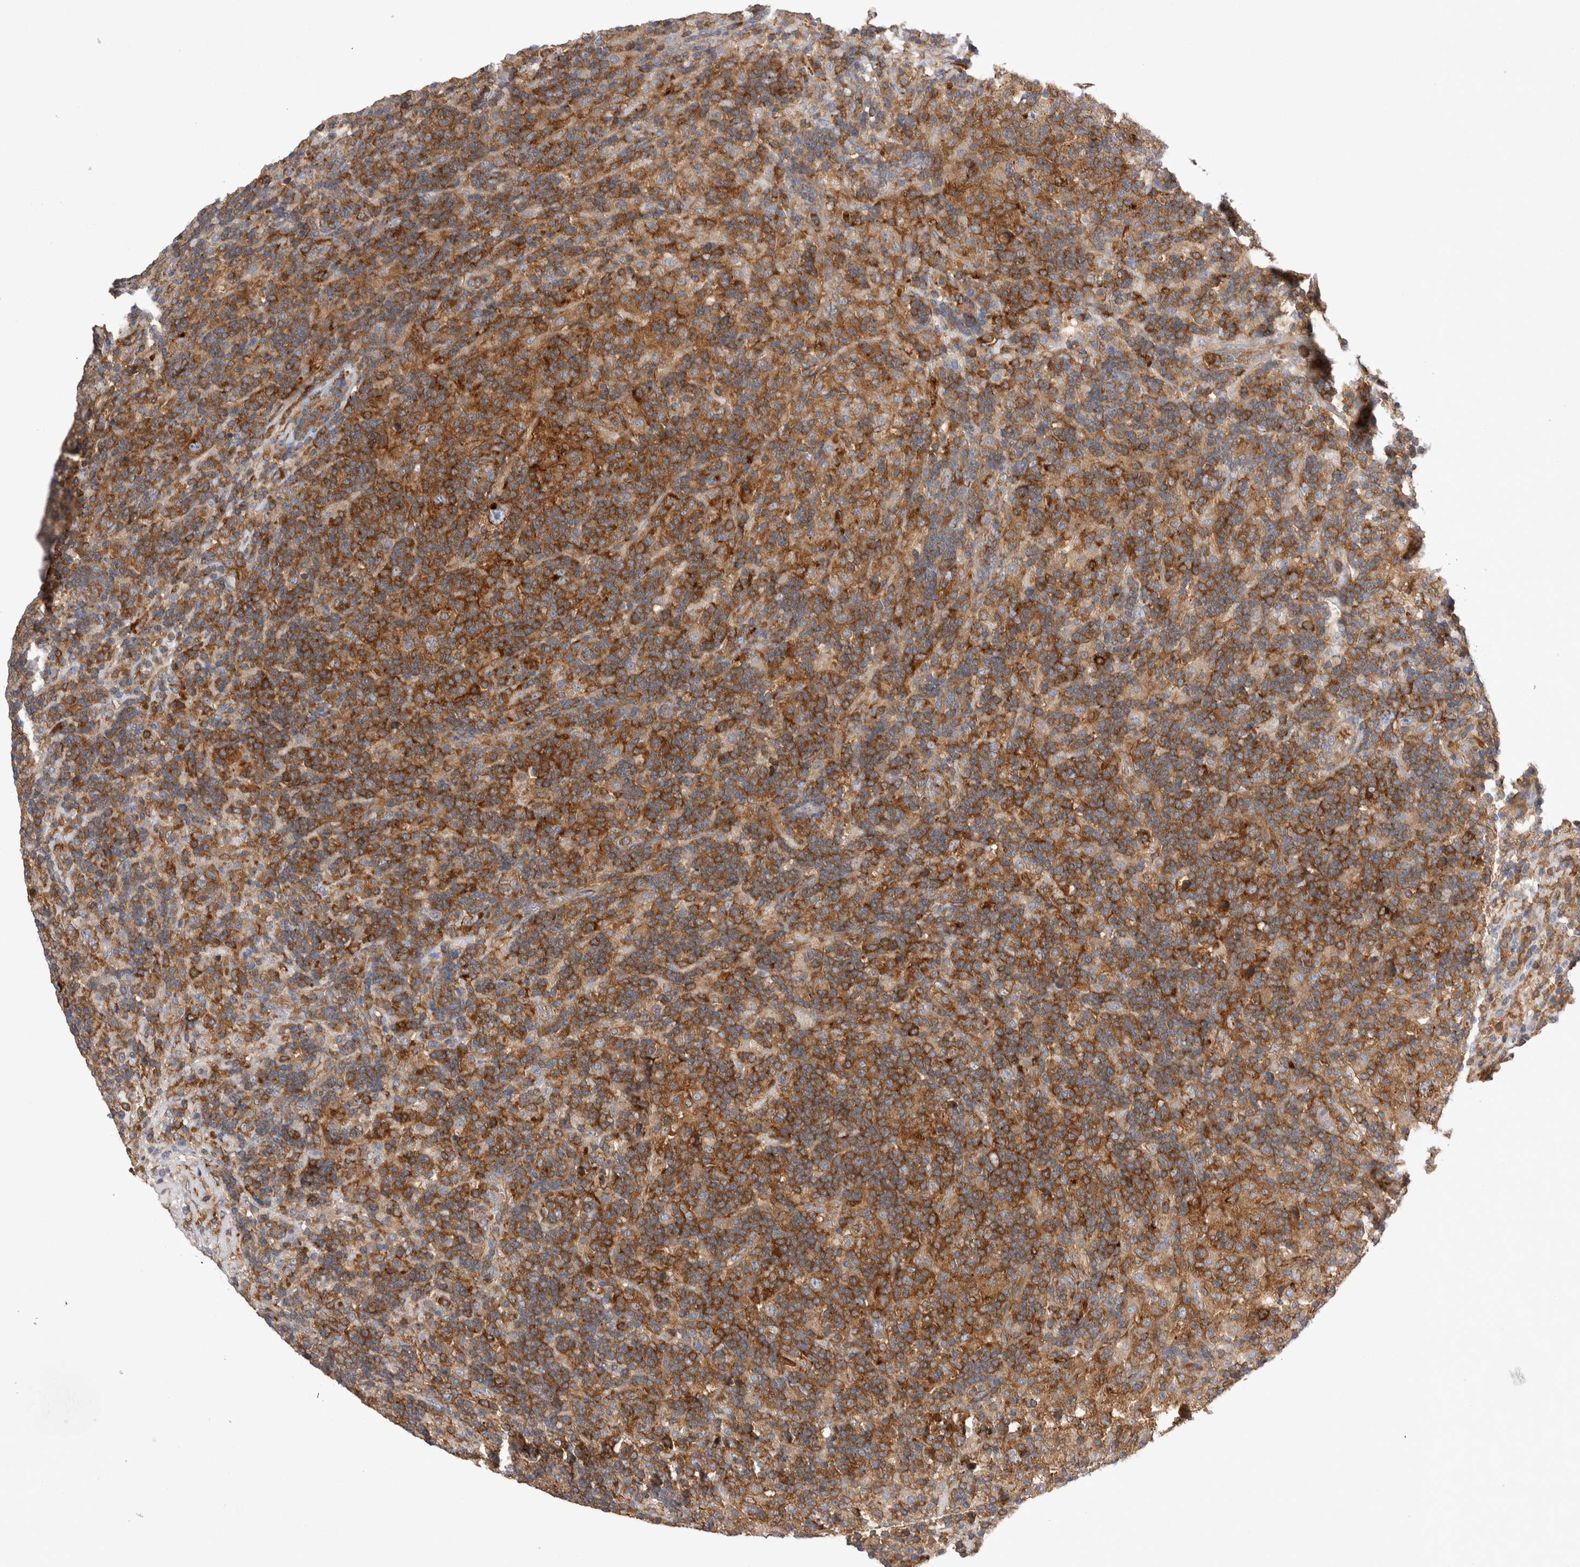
{"staining": {"intensity": "strong", "quantity": ">75%", "location": "cytoplasmic/membranous"}, "tissue": "lymphoma", "cell_type": "Tumor cells", "image_type": "cancer", "snomed": [{"axis": "morphology", "description": "Hodgkin's disease, NOS"}, {"axis": "topography", "description": "Lymph node"}], "caption": "Immunohistochemistry (IHC) photomicrograph of human lymphoma stained for a protein (brown), which reveals high levels of strong cytoplasmic/membranous positivity in about >75% of tumor cells.", "gene": "RAB11FIP1", "patient": {"sex": "male", "age": 70}}